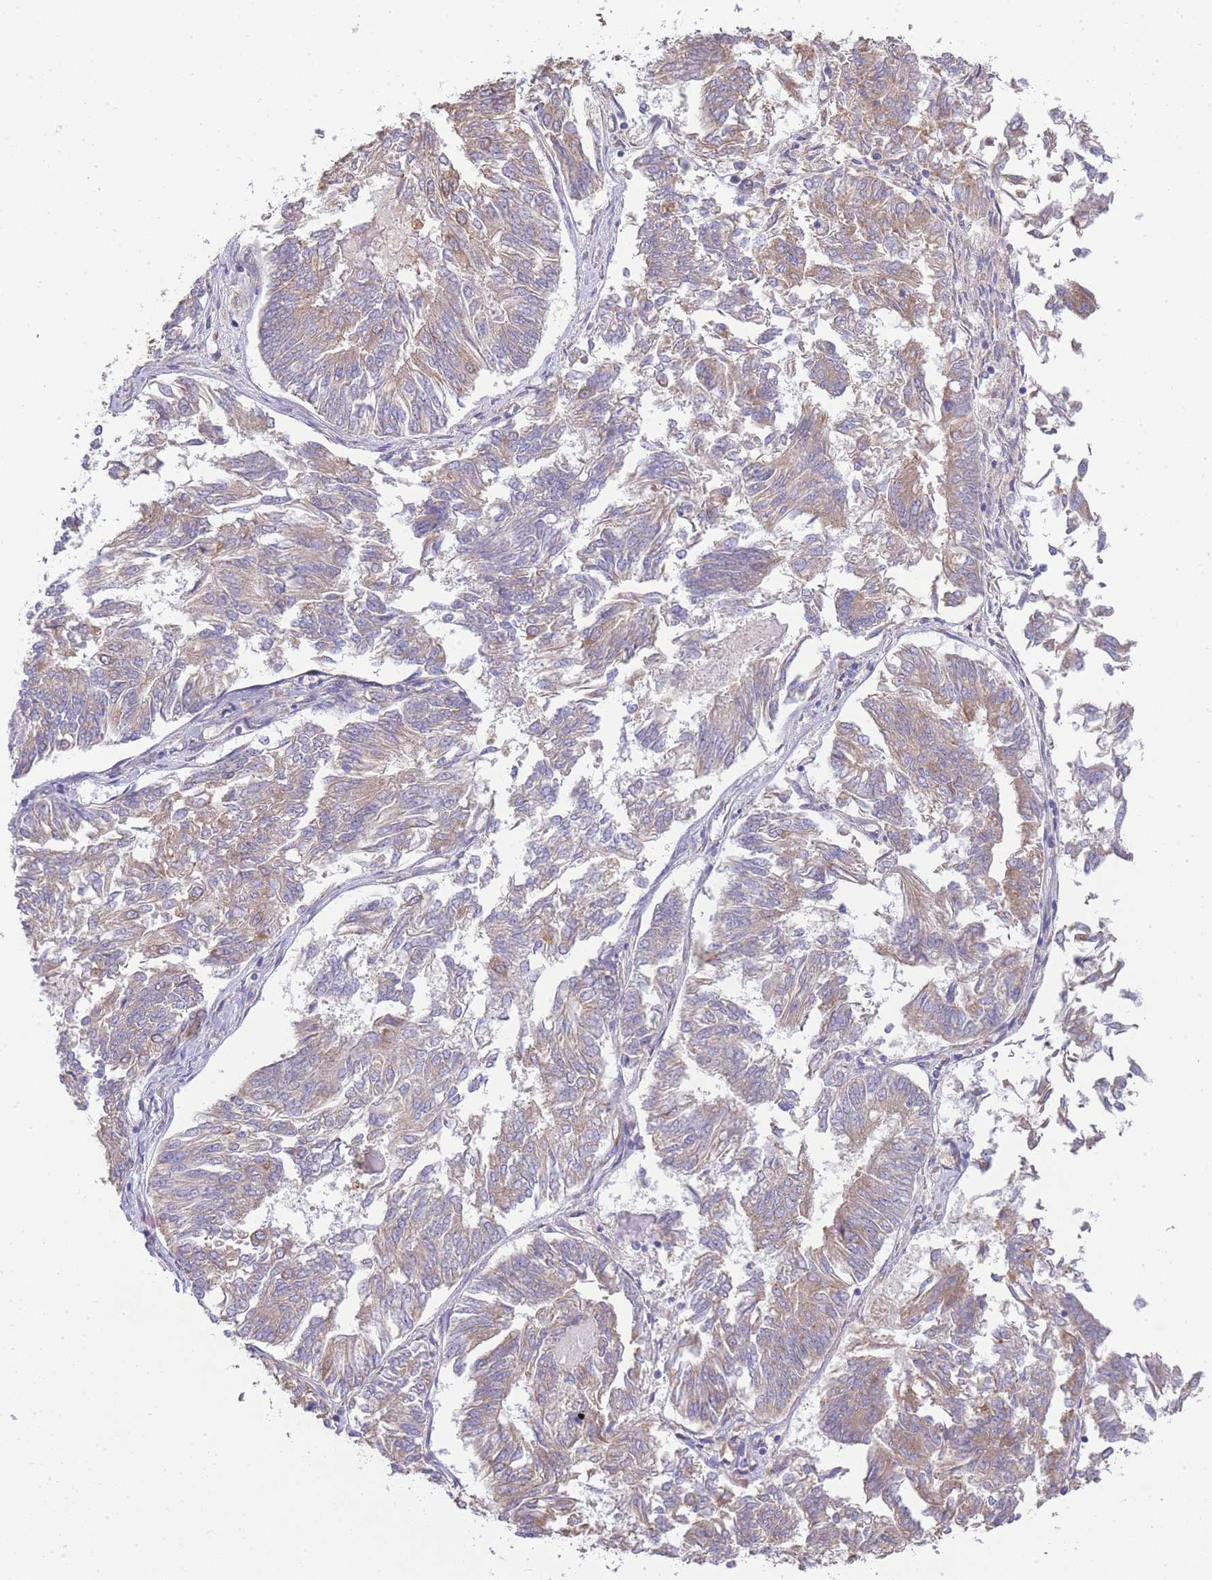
{"staining": {"intensity": "moderate", "quantity": ">75%", "location": "cytoplasmic/membranous"}, "tissue": "endometrial cancer", "cell_type": "Tumor cells", "image_type": "cancer", "snomed": [{"axis": "morphology", "description": "Adenocarcinoma, NOS"}, {"axis": "topography", "description": "Endometrium"}], "caption": "This micrograph reveals immunohistochemistry (IHC) staining of adenocarcinoma (endometrial), with medium moderate cytoplasmic/membranous expression in approximately >75% of tumor cells.", "gene": "BEX1", "patient": {"sex": "female", "age": 58}}